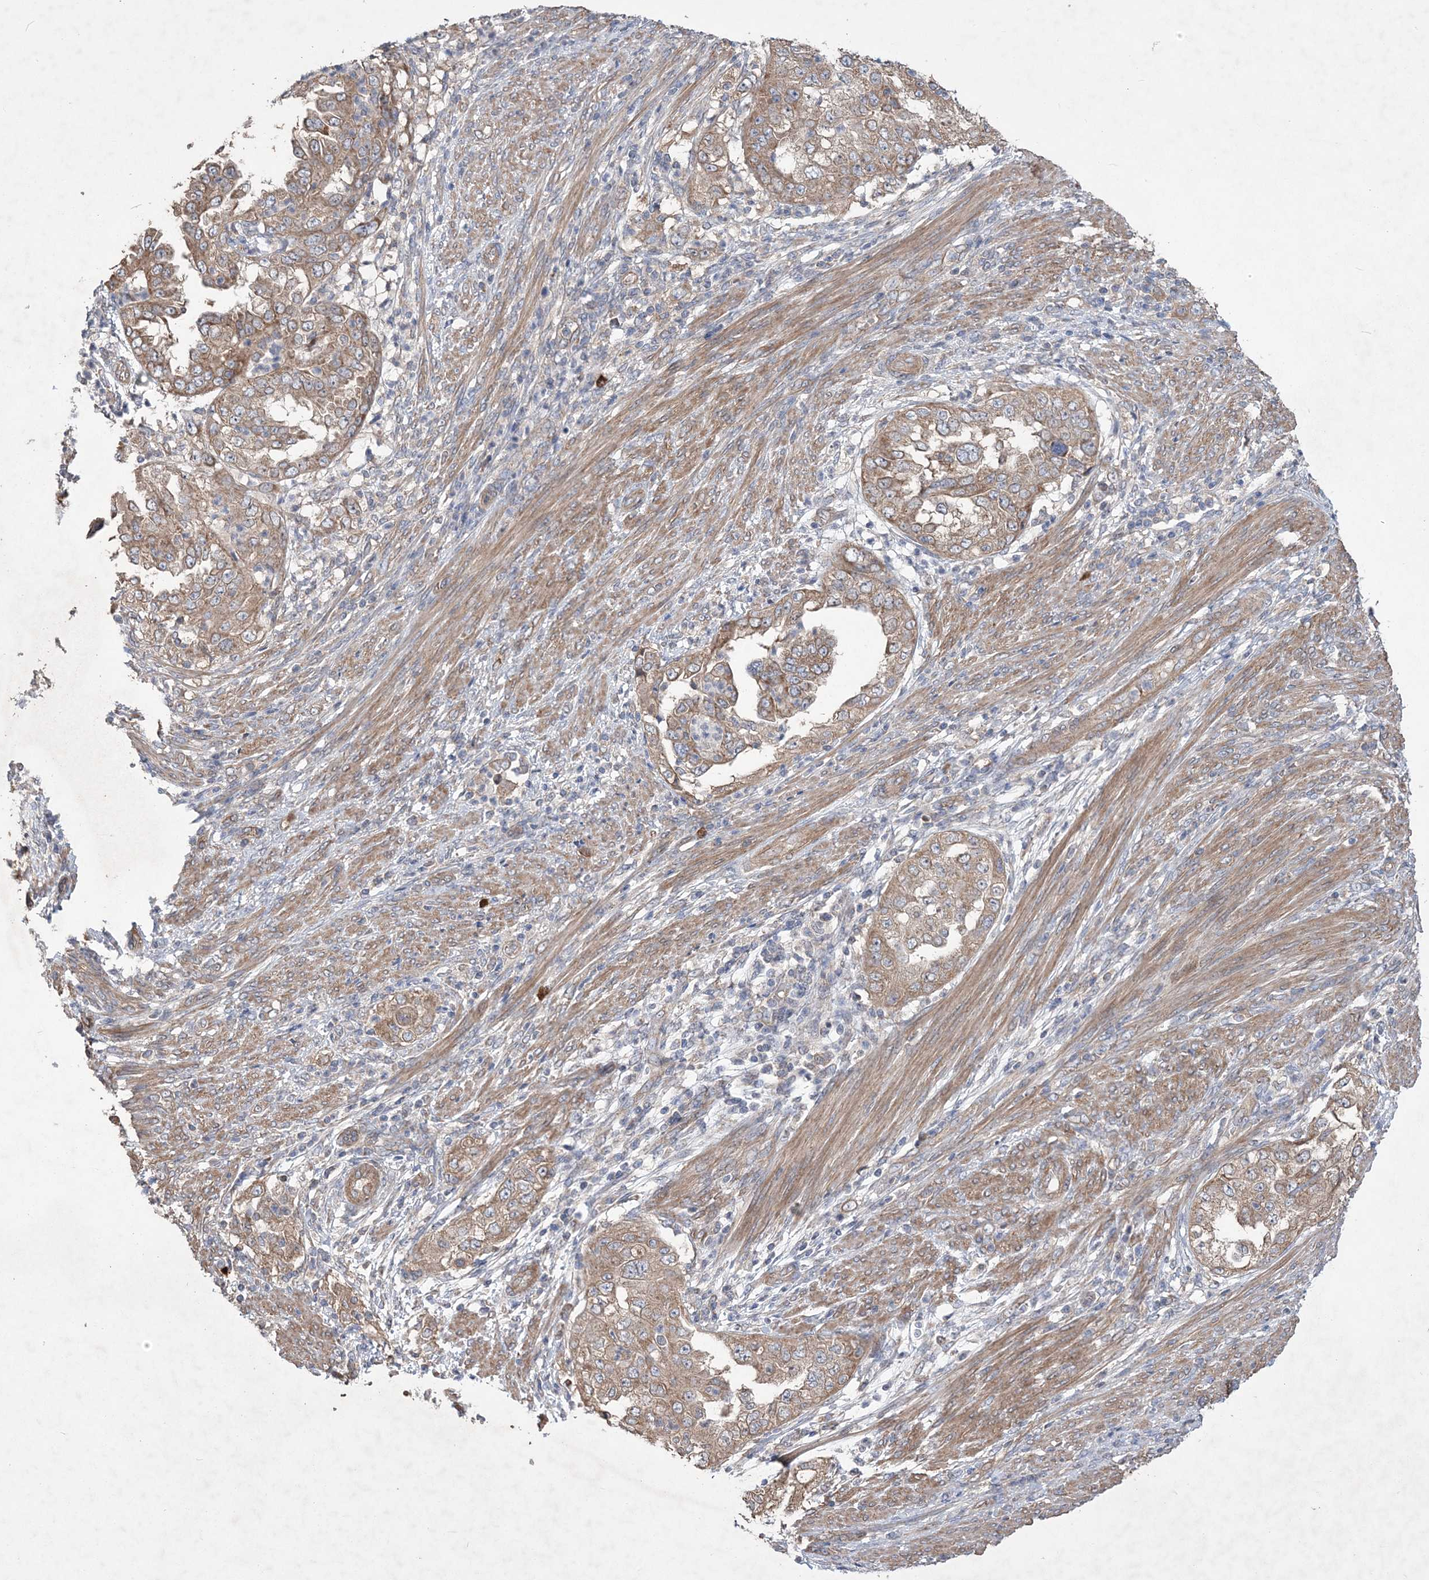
{"staining": {"intensity": "moderate", "quantity": ">75%", "location": "cytoplasmic/membranous"}, "tissue": "endometrial cancer", "cell_type": "Tumor cells", "image_type": "cancer", "snomed": [{"axis": "morphology", "description": "Adenocarcinoma, NOS"}, {"axis": "topography", "description": "Endometrium"}], "caption": "This is a histology image of IHC staining of adenocarcinoma (endometrial), which shows moderate expression in the cytoplasmic/membranous of tumor cells.", "gene": "MTRF1L", "patient": {"sex": "female", "age": 85}}